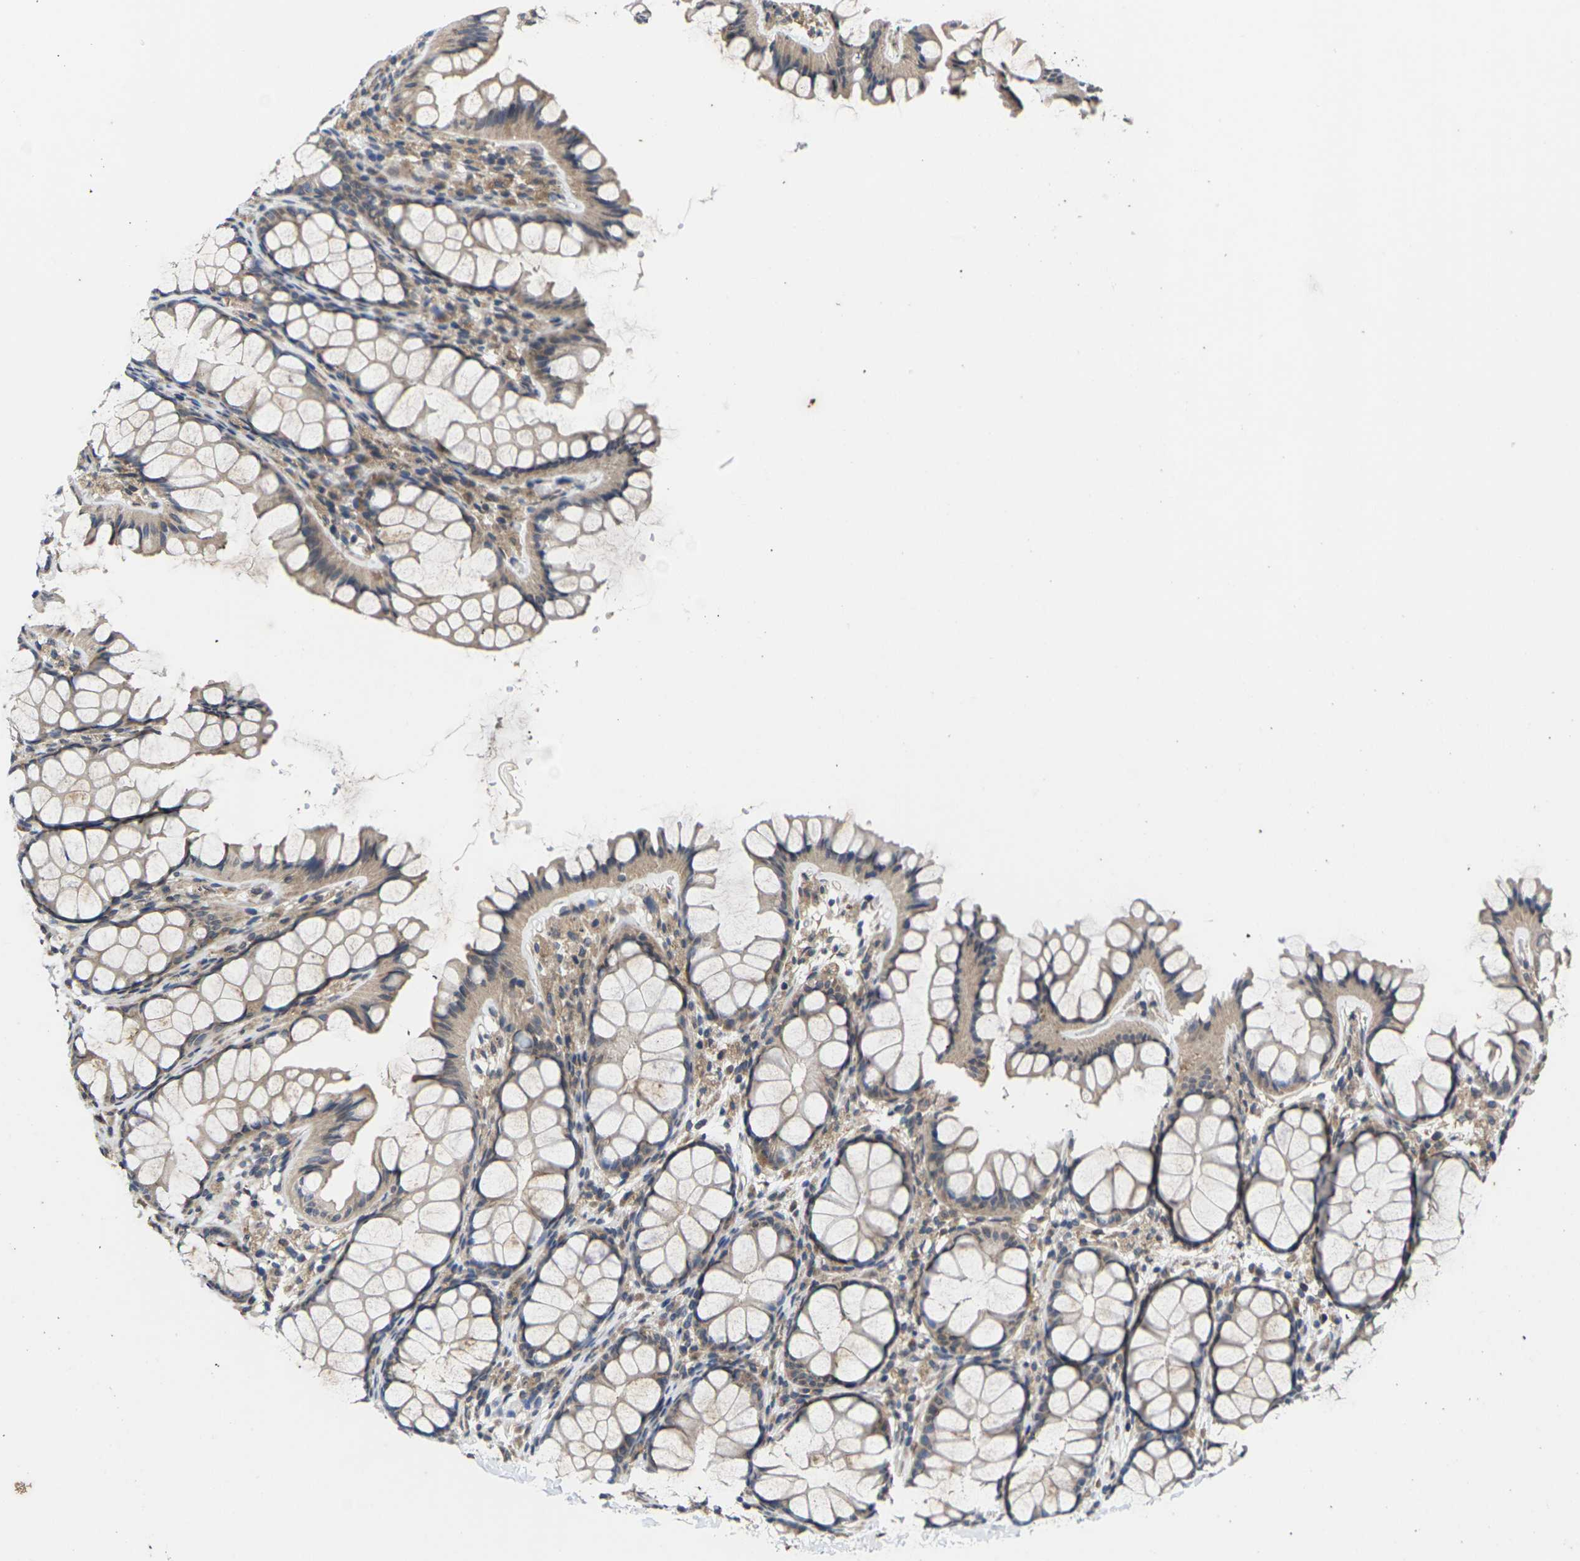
{"staining": {"intensity": "weak", "quantity": ">75%", "location": "cytoplasmic/membranous"}, "tissue": "colon", "cell_type": "Endothelial cells", "image_type": "normal", "snomed": [{"axis": "morphology", "description": "Normal tissue, NOS"}, {"axis": "topography", "description": "Colon"}], "caption": "This image displays immunohistochemistry (IHC) staining of normal colon, with low weak cytoplasmic/membranous expression in about >75% of endothelial cells.", "gene": "DKK2", "patient": {"sex": "female", "age": 55}}